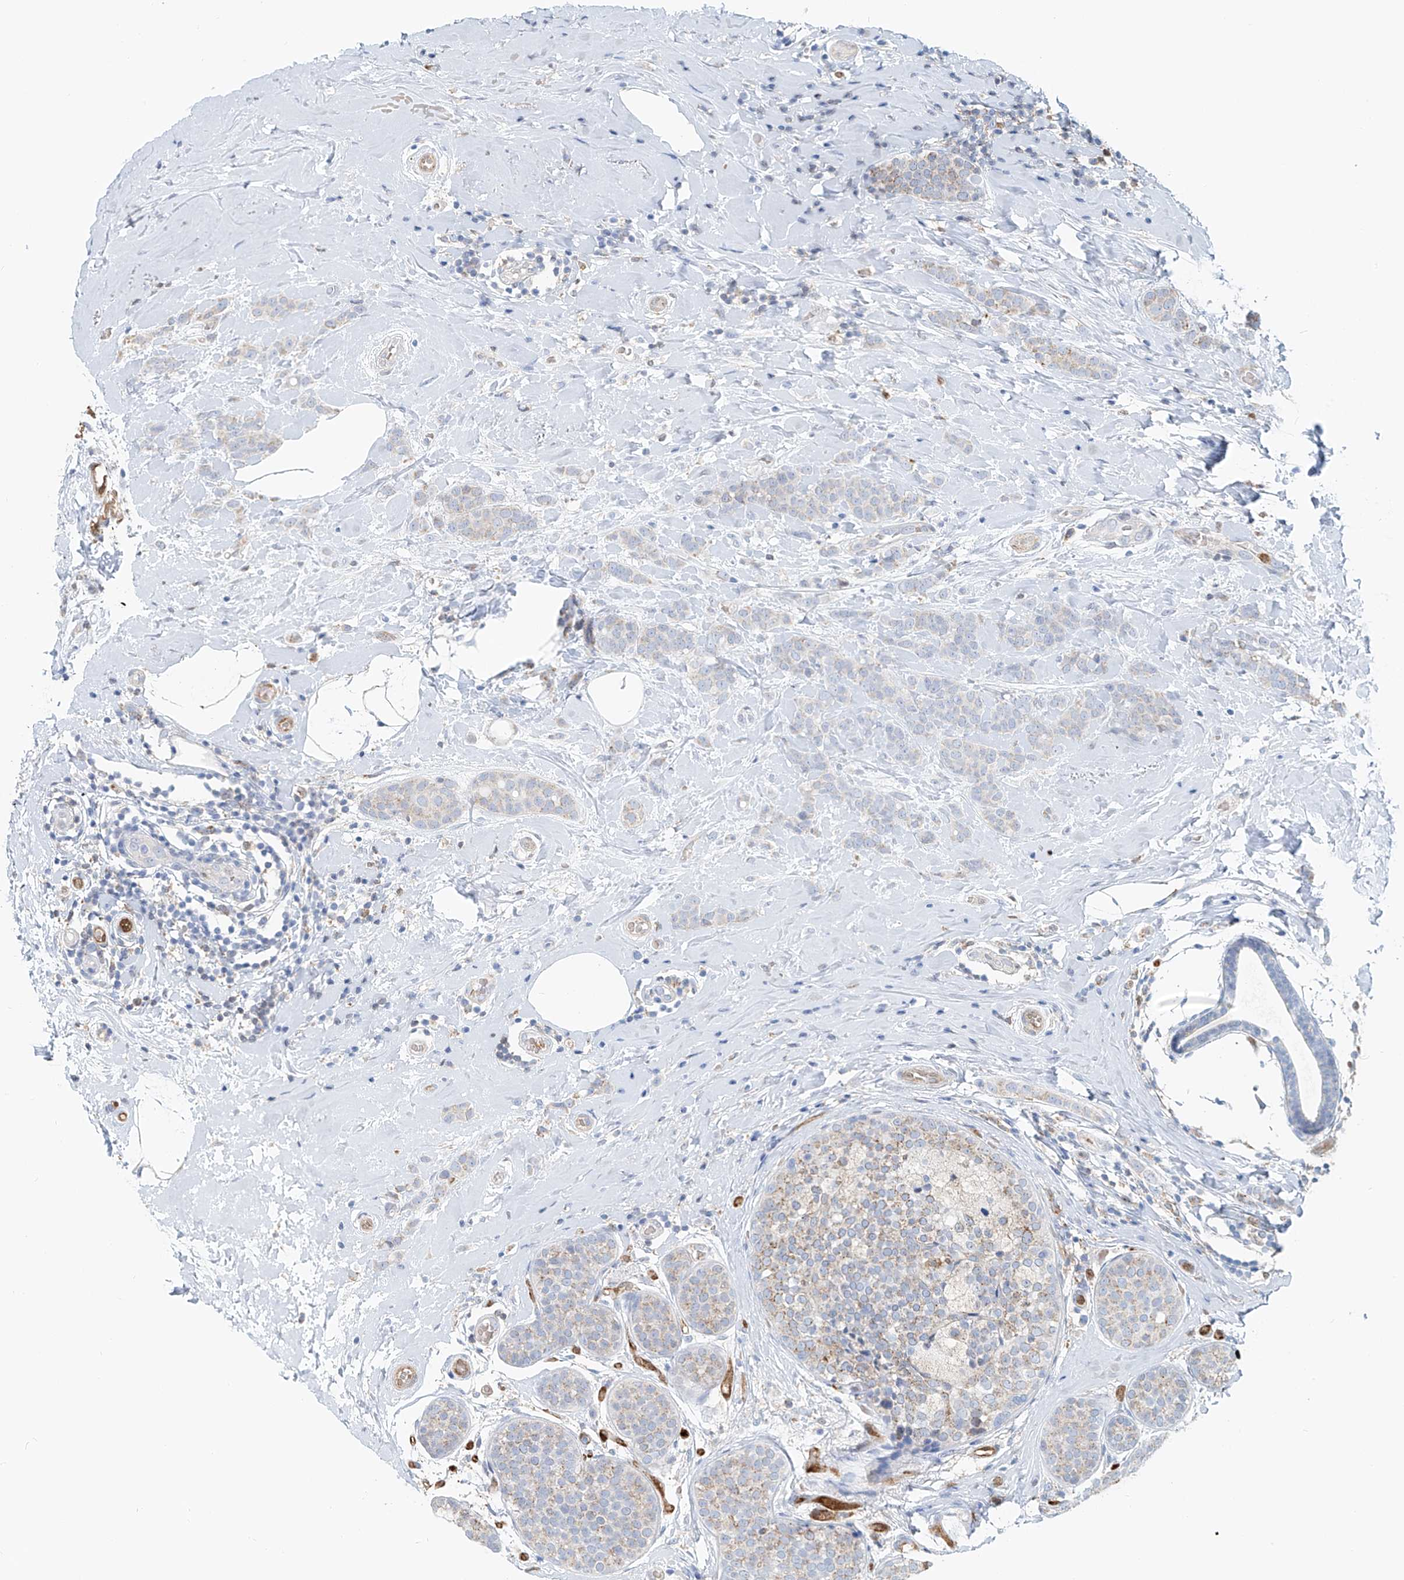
{"staining": {"intensity": "weak", "quantity": ">75%", "location": "cytoplasmic/membranous"}, "tissue": "breast cancer", "cell_type": "Tumor cells", "image_type": "cancer", "snomed": [{"axis": "morphology", "description": "Lobular carcinoma, in situ"}, {"axis": "morphology", "description": "Lobular carcinoma"}, {"axis": "topography", "description": "Breast"}], "caption": "Breast lobular carcinoma in situ tissue reveals weak cytoplasmic/membranous staining in approximately >75% of tumor cells, visualized by immunohistochemistry.", "gene": "PTPRA", "patient": {"sex": "female", "age": 41}}